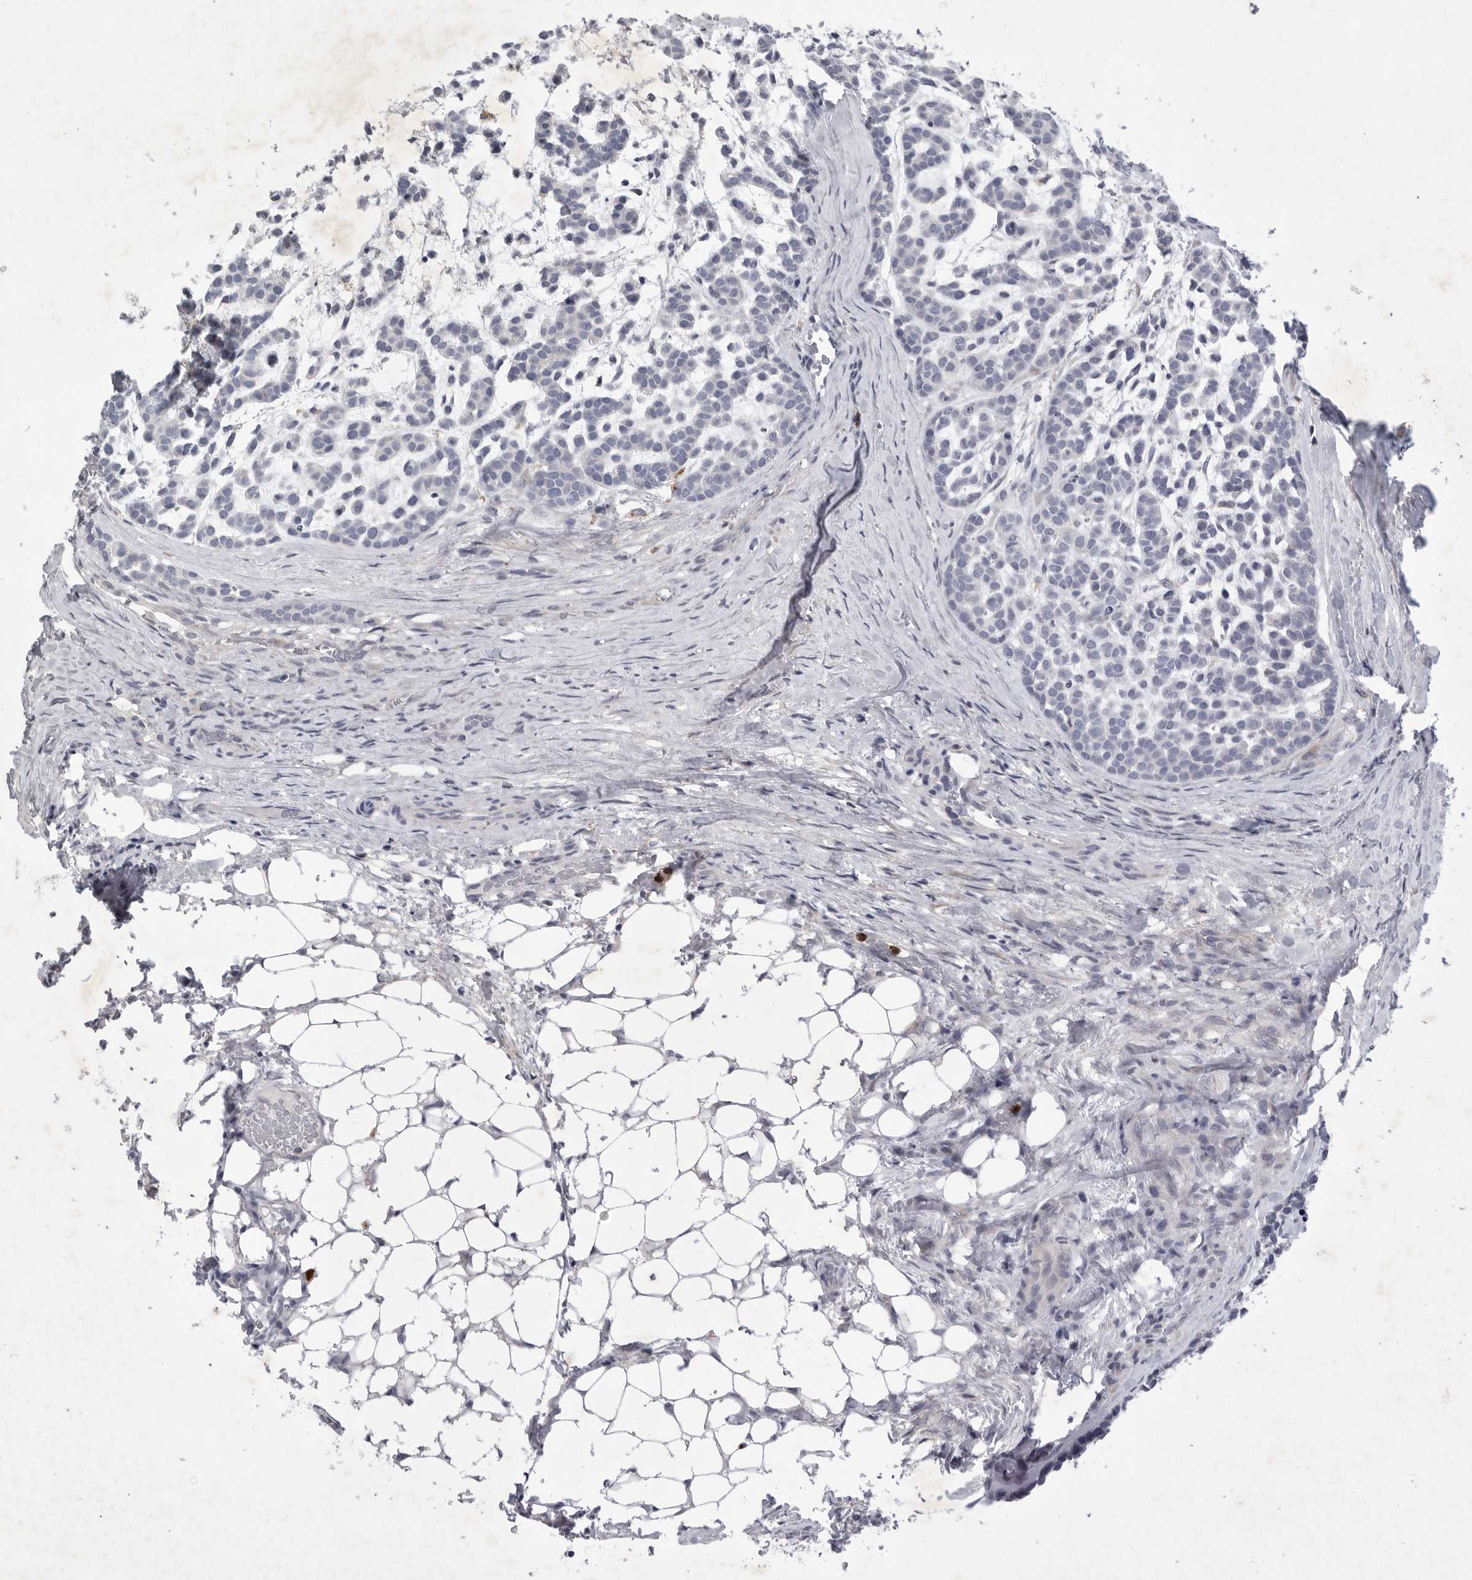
{"staining": {"intensity": "negative", "quantity": "none", "location": "none"}, "tissue": "head and neck cancer", "cell_type": "Tumor cells", "image_type": "cancer", "snomed": [{"axis": "morphology", "description": "Adenocarcinoma, NOS"}, {"axis": "morphology", "description": "Adenoma, NOS"}, {"axis": "topography", "description": "Head-Neck"}], "caption": "High power microscopy histopathology image of an IHC image of head and neck cancer, revealing no significant positivity in tumor cells.", "gene": "SIGLEC10", "patient": {"sex": "female", "age": 55}}